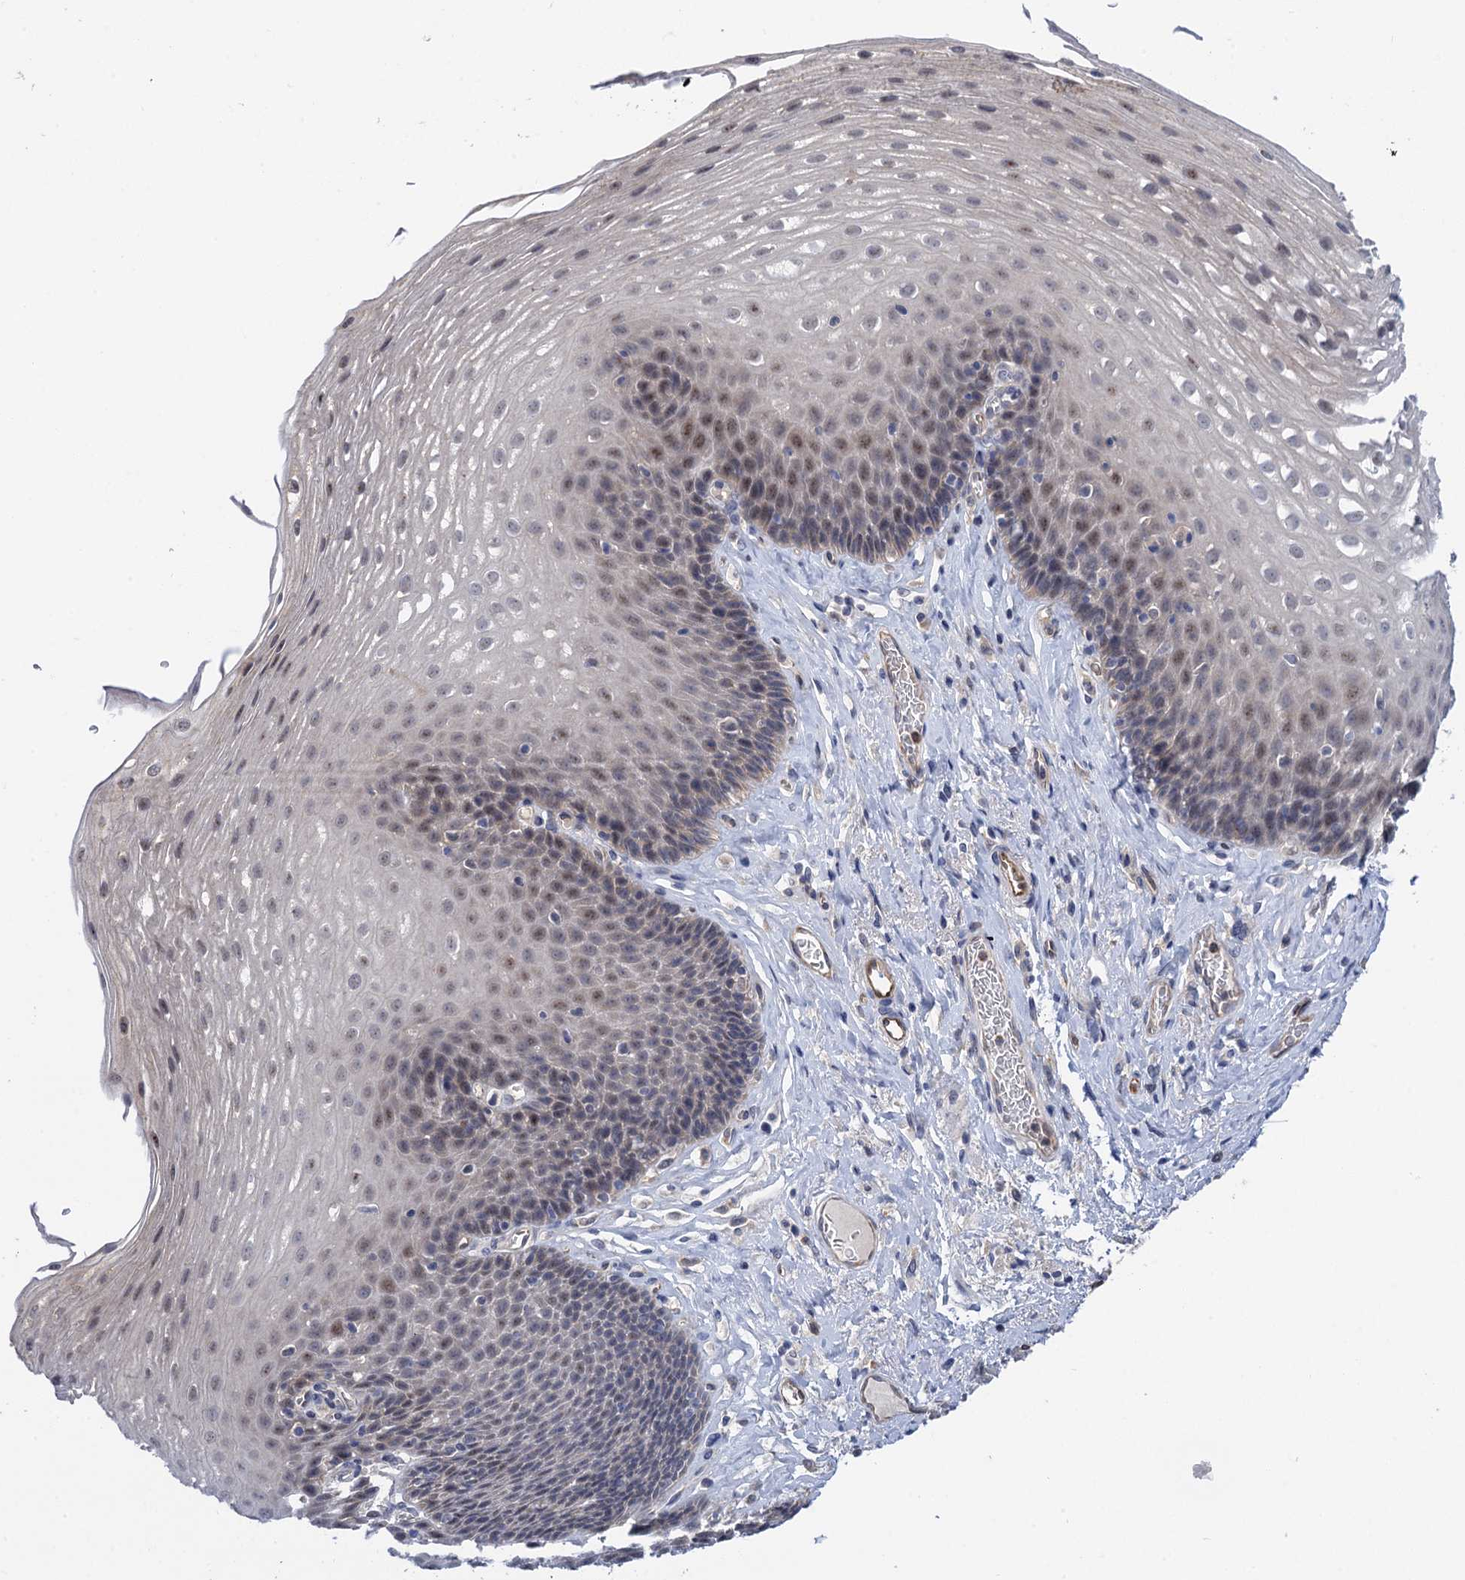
{"staining": {"intensity": "weak", "quantity": "<25%", "location": "nuclear"}, "tissue": "esophagus", "cell_type": "Squamous epithelial cells", "image_type": "normal", "snomed": [{"axis": "morphology", "description": "Normal tissue, NOS"}, {"axis": "topography", "description": "Esophagus"}], "caption": "Squamous epithelial cells show no significant protein positivity in unremarkable esophagus. The staining was performed using DAB to visualize the protein expression in brown, while the nuclei were stained in blue with hematoxylin (Magnification: 20x).", "gene": "NEK8", "patient": {"sex": "female", "age": 66}}